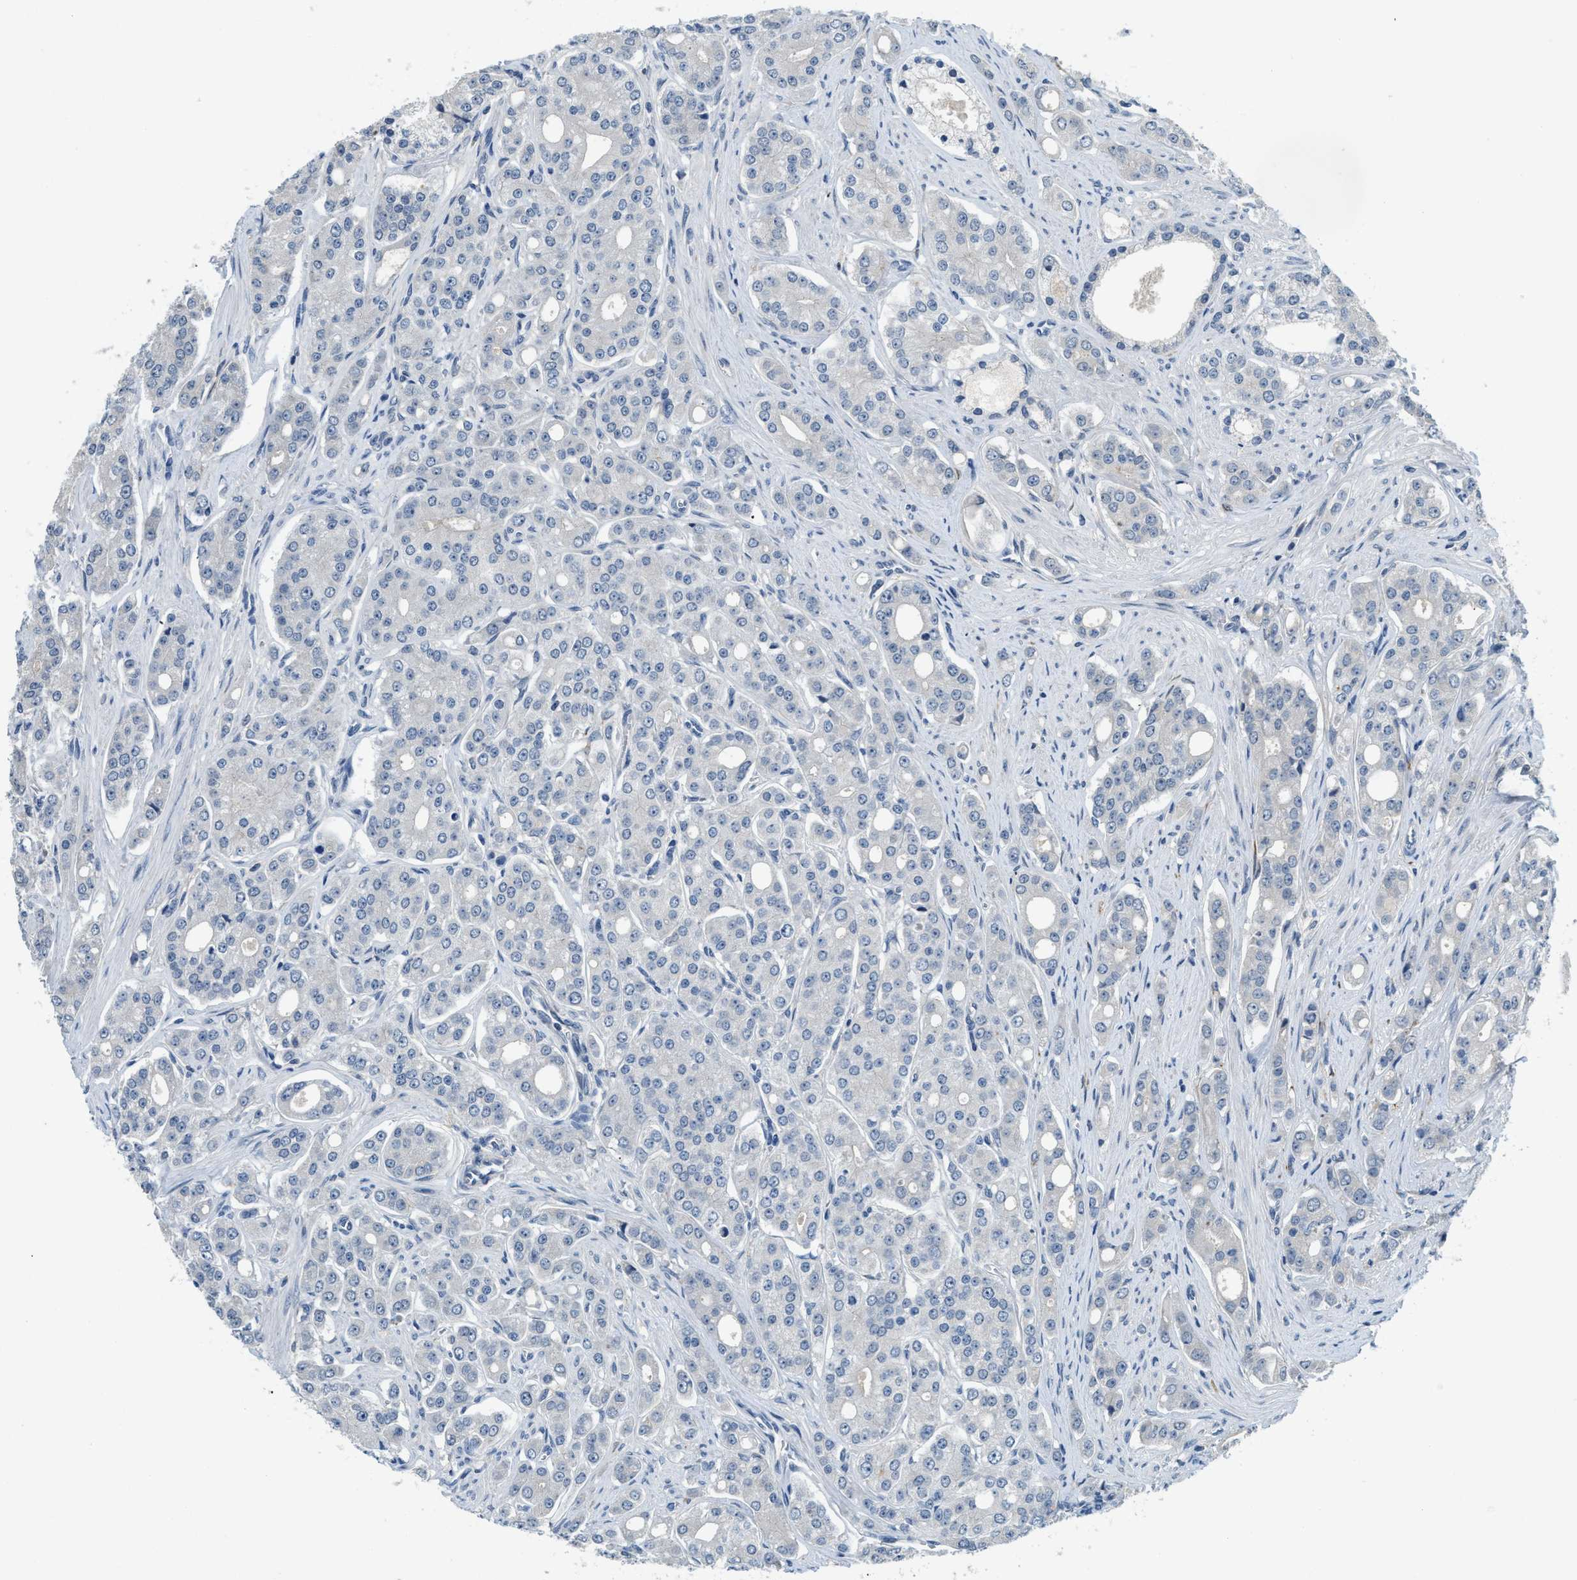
{"staining": {"intensity": "negative", "quantity": "none", "location": "none"}, "tissue": "prostate cancer", "cell_type": "Tumor cells", "image_type": "cancer", "snomed": [{"axis": "morphology", "description": "Adenocarcinoma, High grade"}, {"axis": "topography", "description": "Prostate"}], "caption": "This micrograph is of high-grade adenocarcinoma (prostate) stained with immunohistochemistry (IHC) to label a protein in brown with the nuclei are counter-stained blue. There is no staining in tumor cells.", "gene": "TMEM154", "patient": {"sex": "male", "age": 71}}